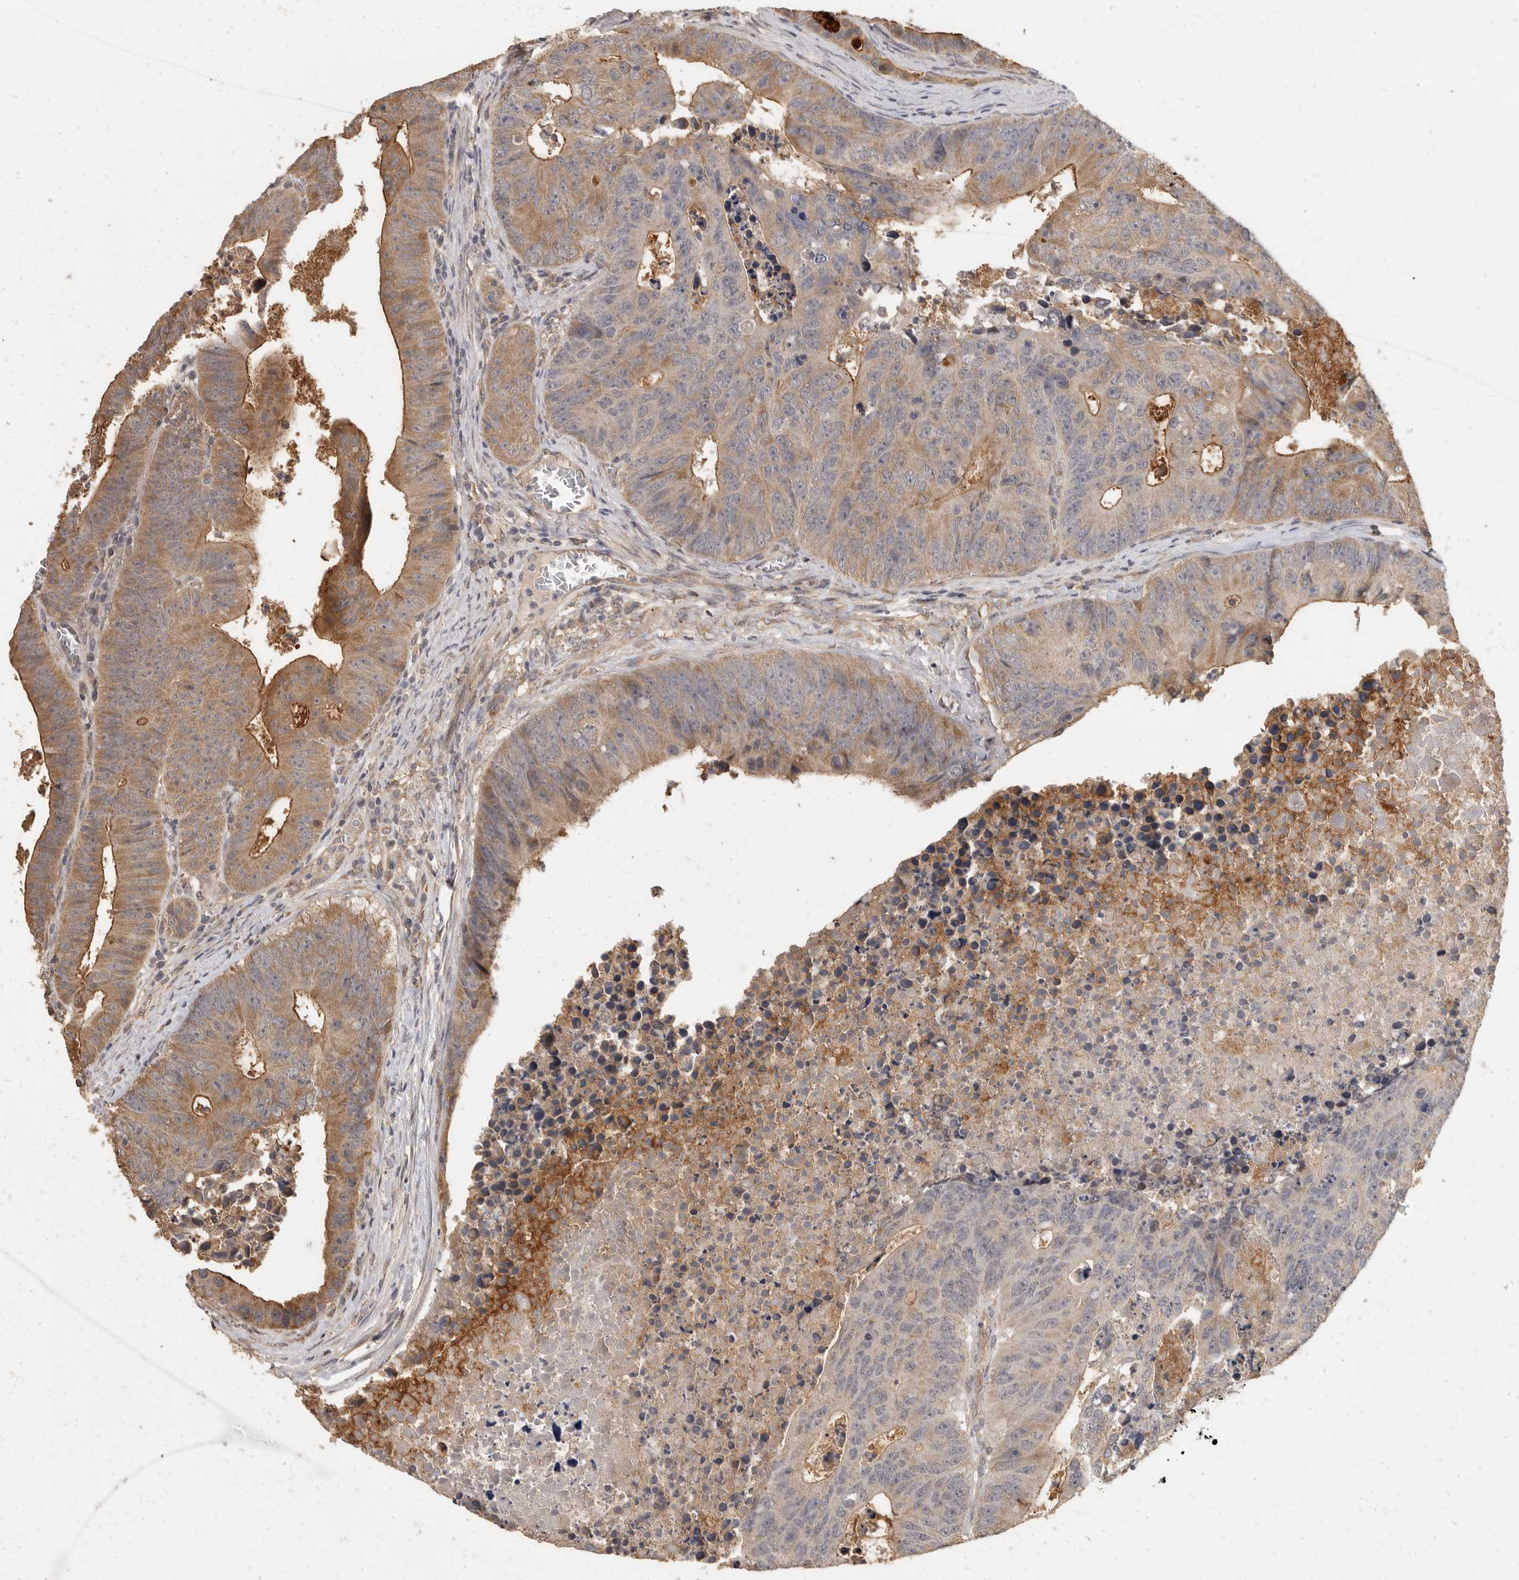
{"staining": {"intensity": "moderate", "quantity": ">75%", "location": "cytoplasmic/membranous"}, "tissue": "colorectal cancer", "cell_type": "Tumor cells", "image_type": "cancer", "snomed": [{"axis": "morphology", "description": "Adenocarcinoma, NOS"}, {"axis": "topography", "description": "Colon"}], "caption": "A micrograph of human colorectal adenocarcinoma stained for a protein displays moderate cytoplasmic/membranous brown staining in tumor cells.", "gene": "BAIAP2", "patient": {"sex": "male", "age": 87}}